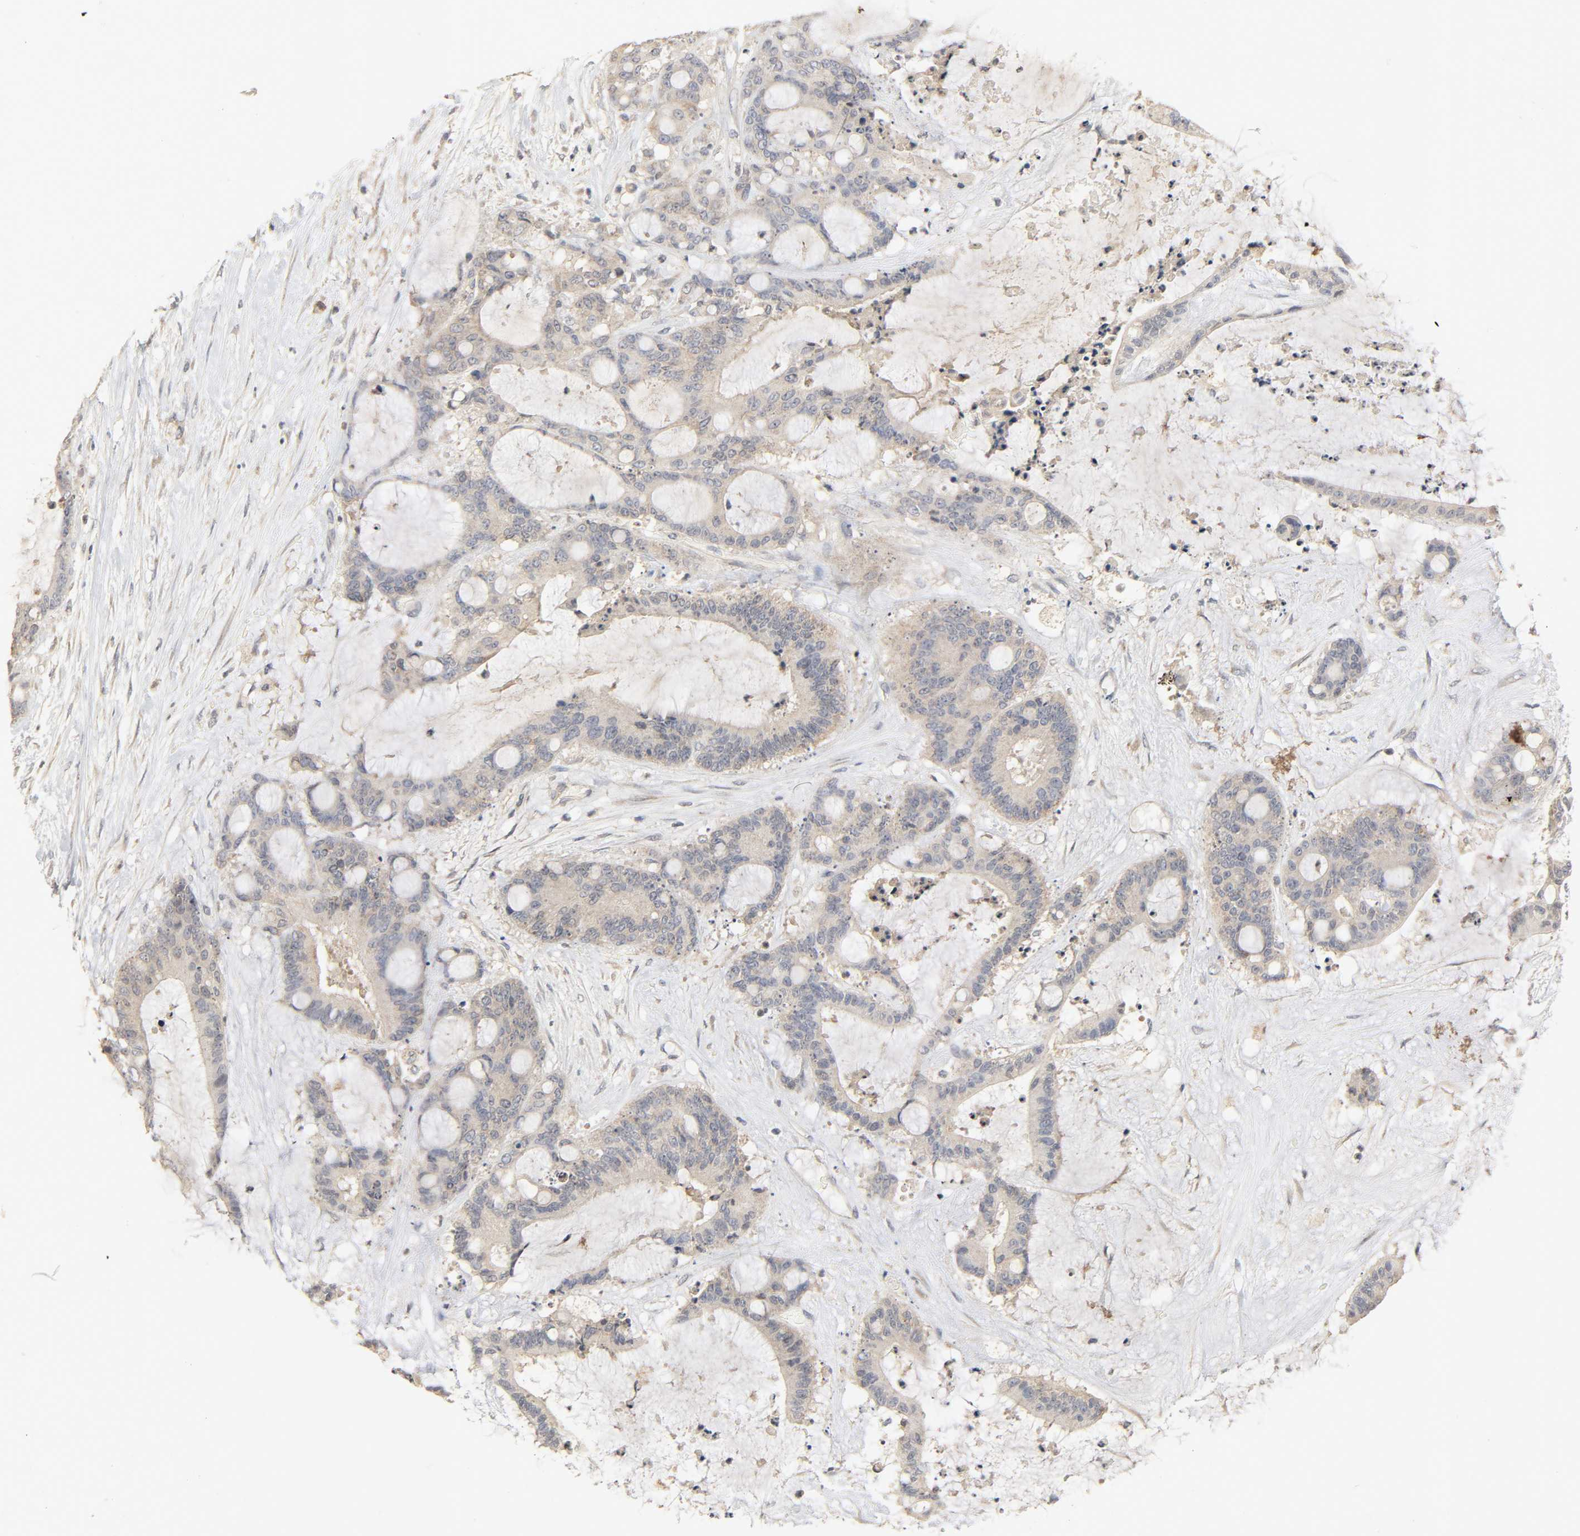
{"staining": {"intensity": "weak", "quantity": ">75%", "location": "cytoplasmic/membranous"}, "tissue": "liver cancer", "cell_type": "Tumor cells", "image_type": "cancer", "snomed": [{"axis": "morphology", "description": "Cholangiocarcinoma"}, {"axis": "topography", "description": "Liver"}], "caption": "About >75% of tumor cells in cholangiocarcinoma (liver) demonstrate weak cytoplasmic/membranous protein positivity as visualized by brown immunohistochemical staining.", "gene": "CLEC4E", "patient": {"sex": "female", "age": 73}}